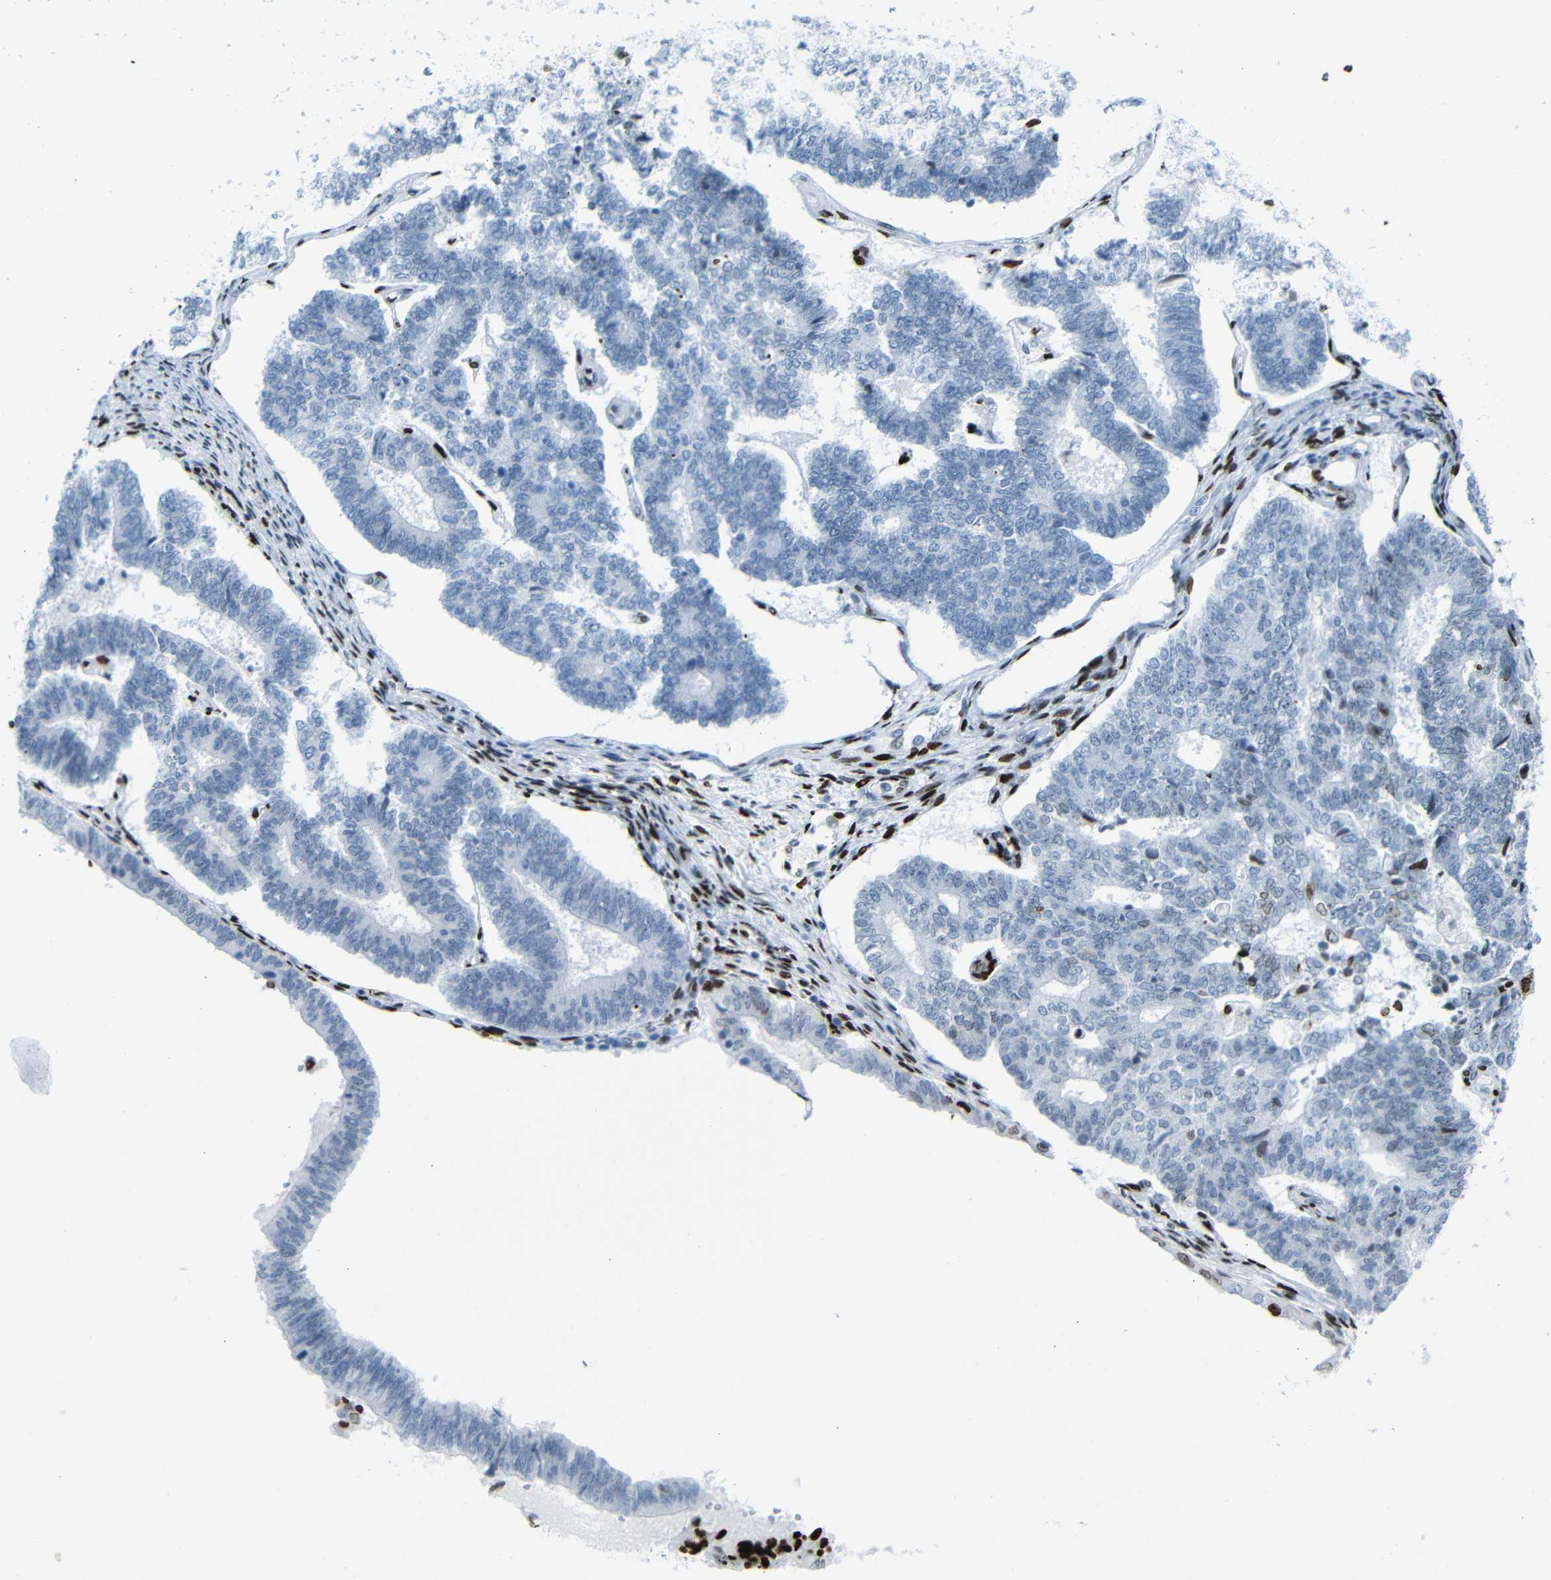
{"staining": {"intensity": "moderate", "quantity": "<25%", "location": "nuclear"}, "tissue": "endometrial cancer", "cell_type": "Tumor cells", "image_type": "cancer", "snomed": [{"axis": "morphology", "description": "Adenocarcinoma, NOS"}, {"axis": "topography", "description": "Endometrium"}], "caption": "Protein analysis of endometrial cancer (adenocarcinoma) tissue displays moderate nuclear staining in about <25% of tumor cells.", "gene": "NPIPB15", "patient": {"sex": "female", "age": 70}}